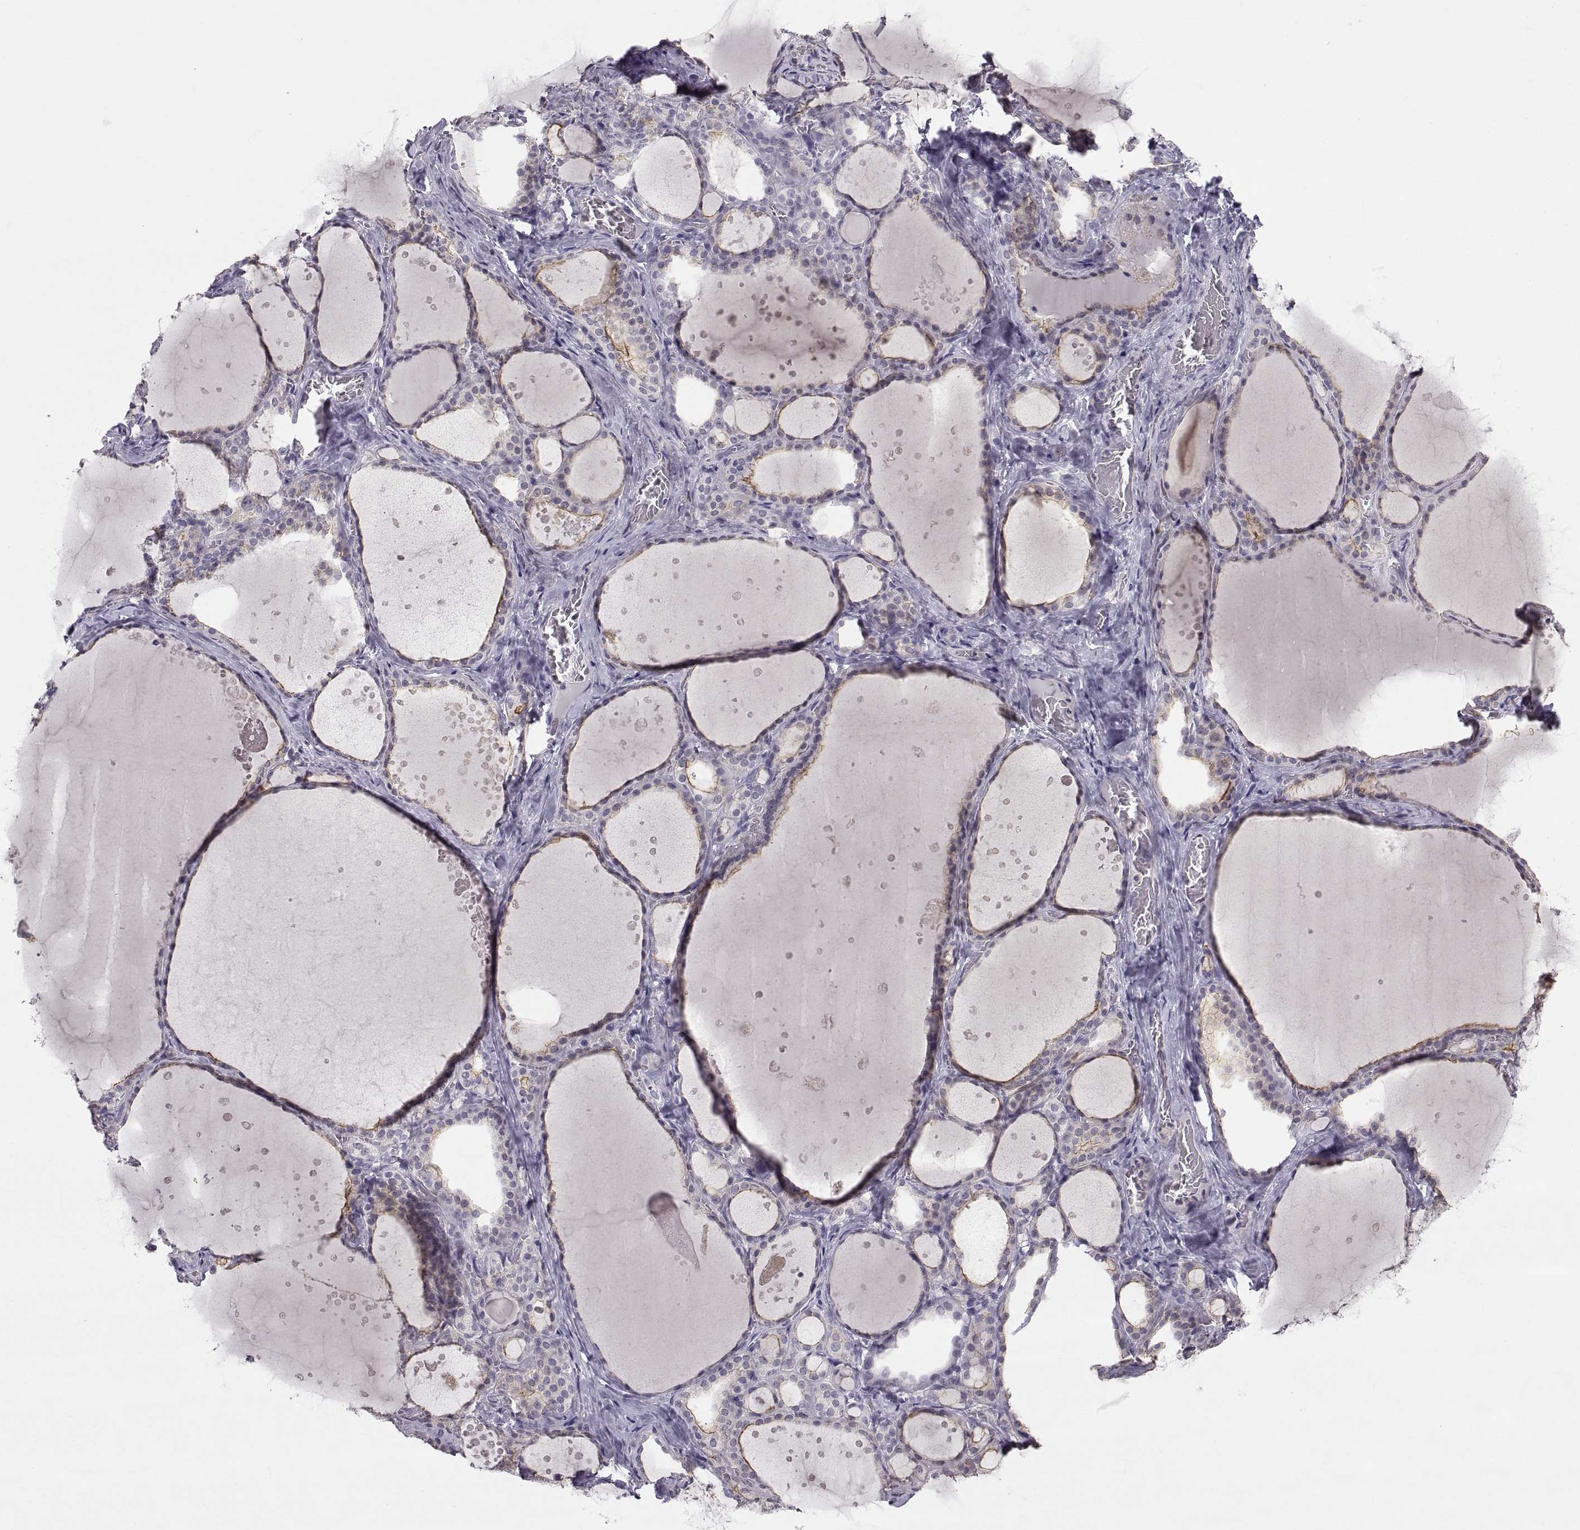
{"staining": {"intensity": "negative", "quantity": "none", "location": "none"}, "tissue": "thyroid gland", "cell_type": "Glandular cells", "image_type": "normal", "snomed": [{"axis": "morphology", "description": "Normal tissue, NOS"}, {"axis": "topography", "description": "Thyroid gland"}], "caption": "Immunohistochemistry photomicrograph of unremarkable thyroid gland: human thyroid gland stained with DAB (3,3'-diaminobenzidine) shows no significant protein positivity in glandular cells. (Immunohistochemistry (ihc), brightfield microscopy, high magnification).", "gene": "ZNF185", "patient": {"sex": "male", "age": 63}}